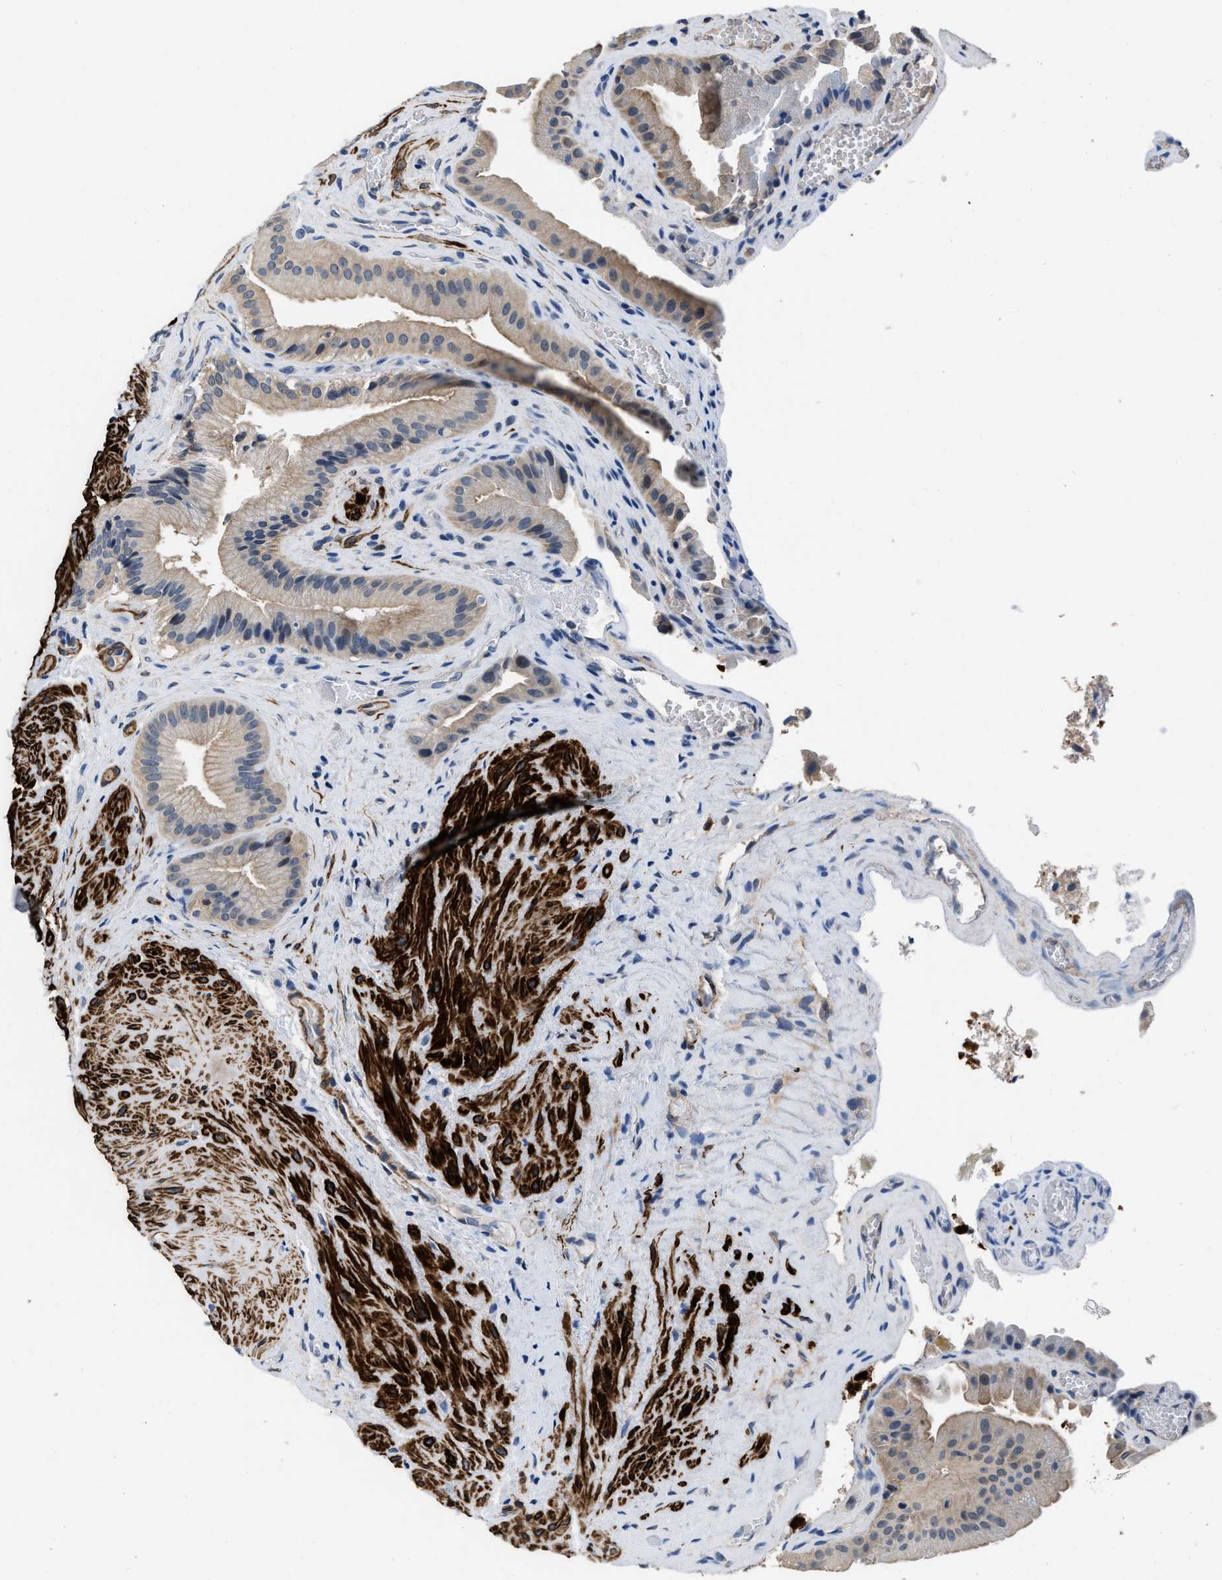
{"staining": {"intensity": "weak", "quantity": ">75%", "location": "cytoplasmic/membranous"}, "tissue": "gallbladder", "cell_type": "Glandular cells", "image_type": "normal", "snomed": [{"axis": "morphology", "description": "Normal tissue, NOS"}, {"axis": "topography", "description": "Gallbladder"}], "caption": "The immunohistochemical stain shows weak cytoplasmic/membranous expression in glandular cells of benign gallbladder. The staining is performed using DAB (3,3'-diaminobenzidine) brown chromogen to label protein expression. The nuclei are counter-stained blue using hematoxylin.", "gene": "LANCL2", "patient": {"sex": "male", "age": 49}}